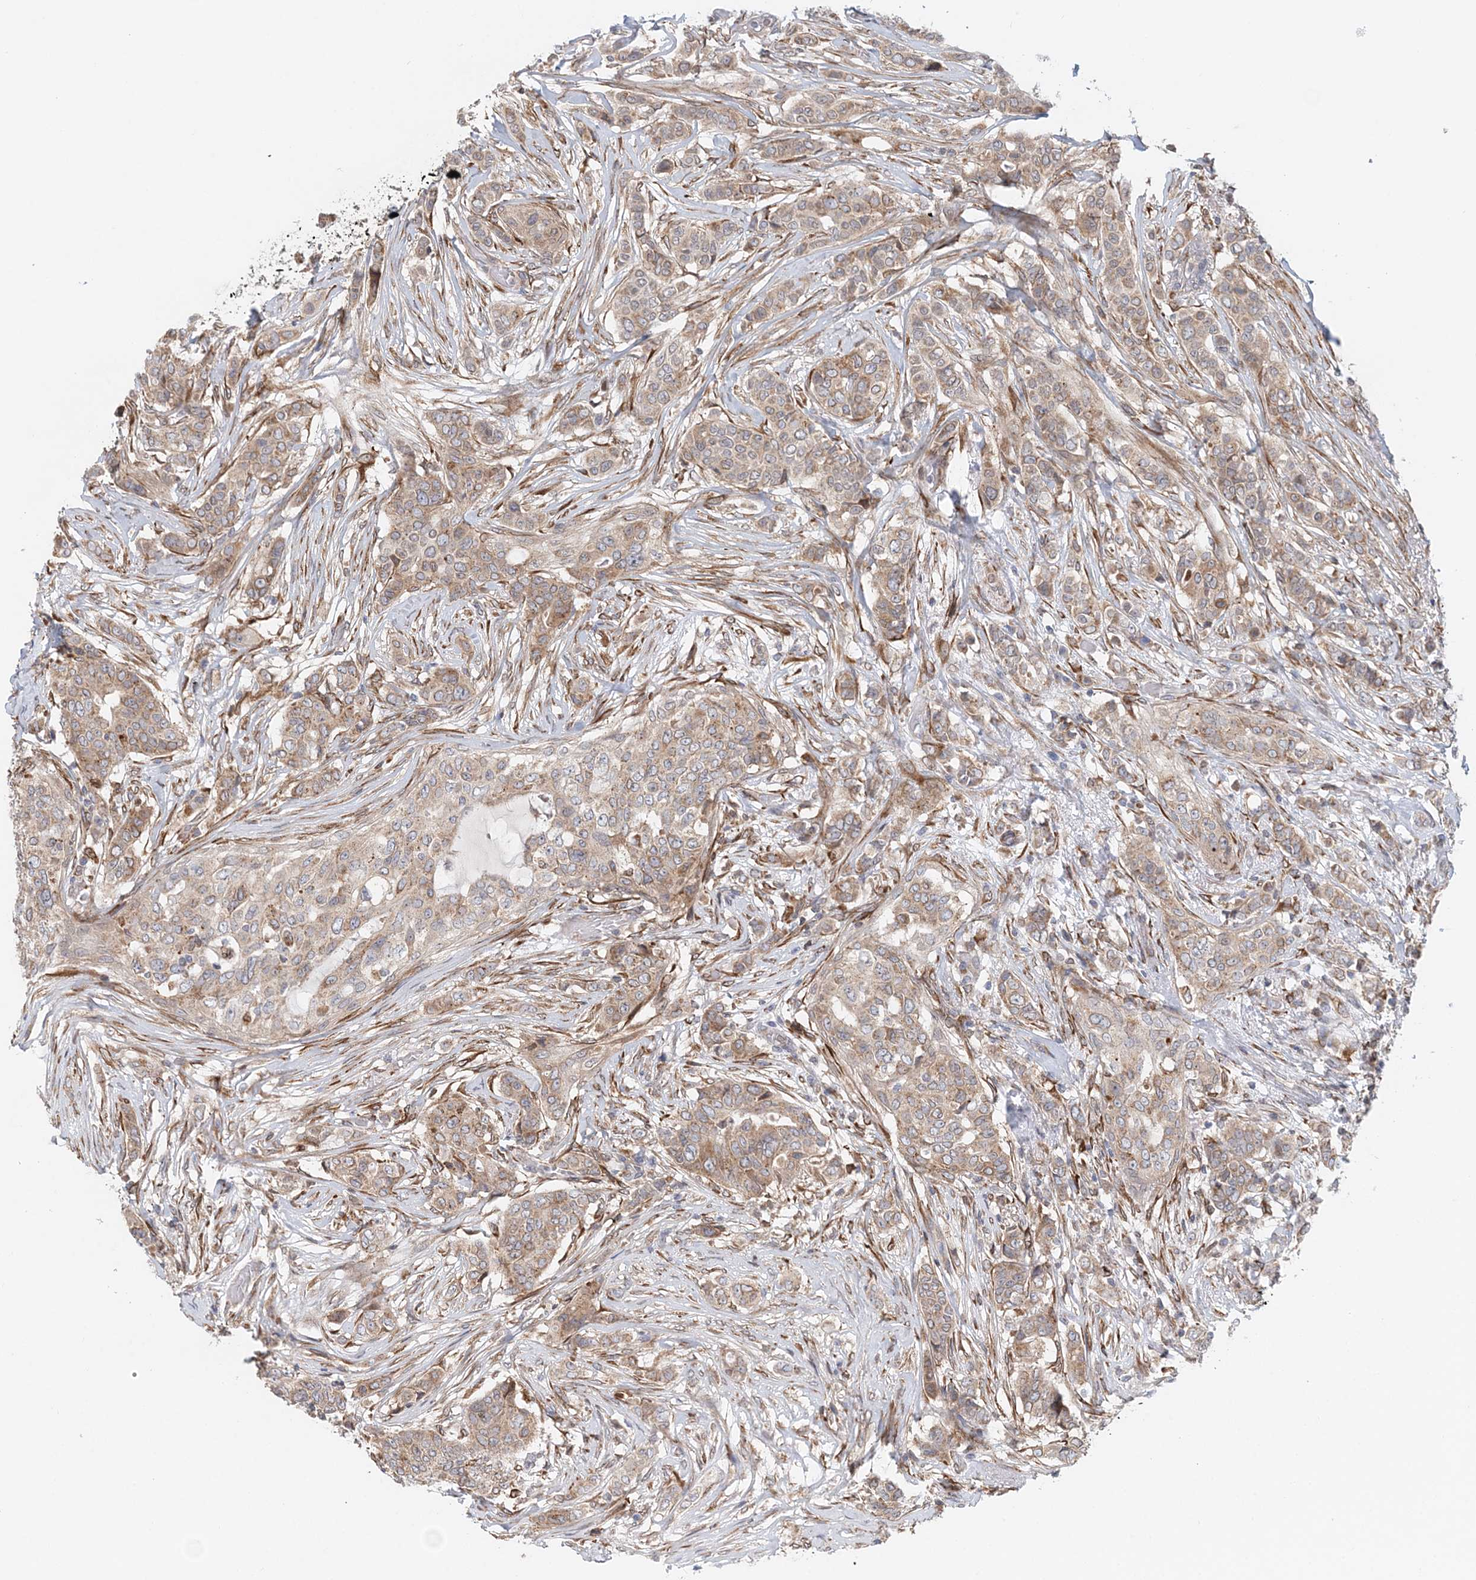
{"staining": {"intensity": "weak", "quantity": ">75%", "location": "cytoplasmic/membranous"}, "tissue": "breast cancer", "cell_type": "Tumor cells", "image_type": "cancer", "snomed": [{"axis": "morphology", "description": "Lobular carcinoma"}, {"axis": "topography", "description": "Breast"}], "caption": "Approximately >75% of tumor cells in human breast cancer (lobular carcinoma) exhibit weak cytoplasmic/membranous protein positivity as visualized by brown immunohistochemical staining.", "gene": "PCYOX1L", "patient": {"sex": "female", "age": 51}}